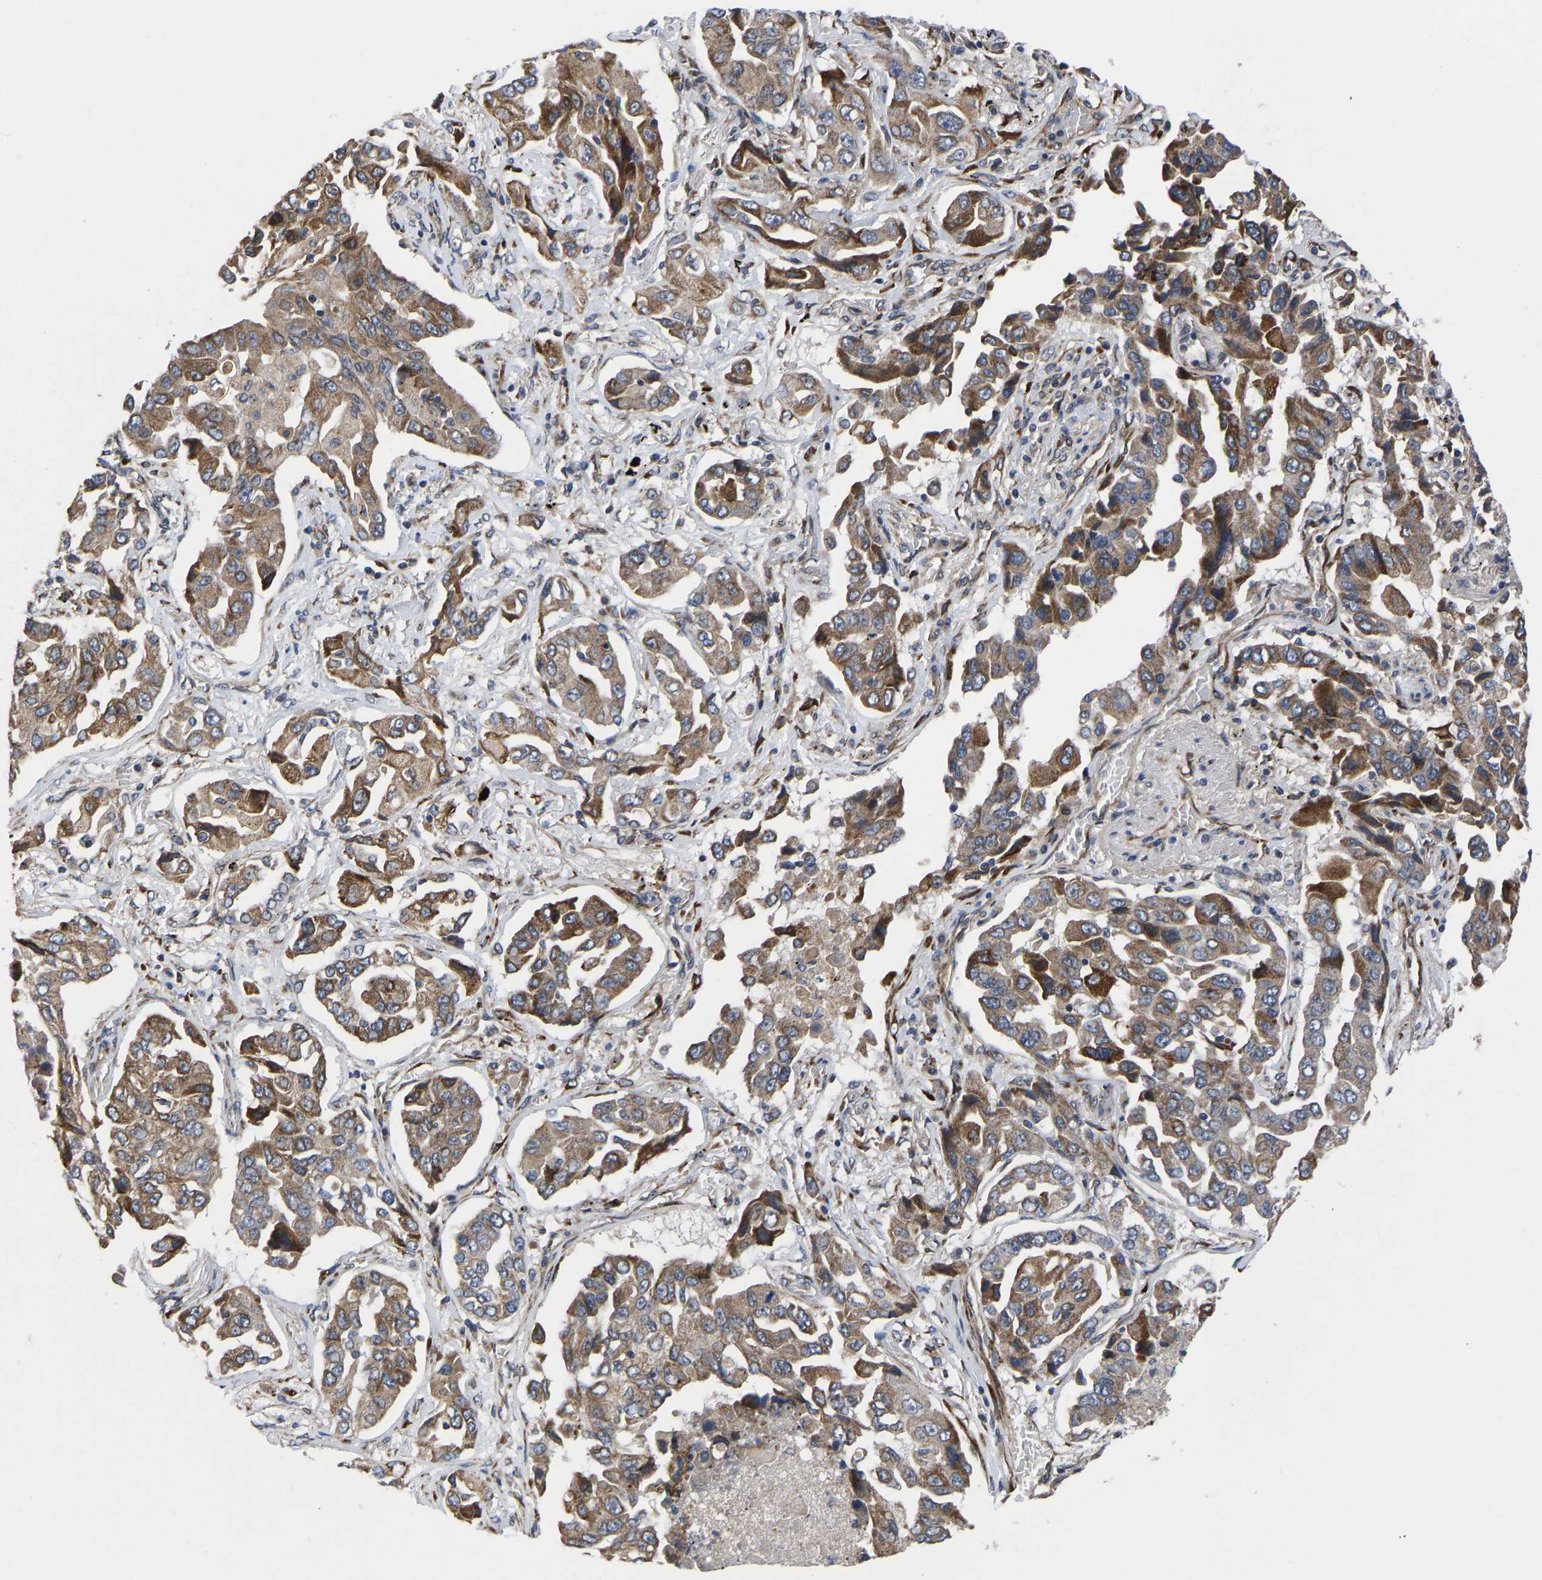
{"staining": {"intensity": "moderate", "quantity": ">75%", "location": "cytoplasmic/membranous"}, "tissue": "lung cancer", "cell_type": "Tumor cells", "image_type": "cancer", "snomed": [{"axis": "morphology", "description": "Adenocarcinoma, NOS"}, {"axis": "topography", "description": "Lung"}], "caption": "Tumor cells show medium levels of moderate cytoplasmic/membranous staining in about >75% of cells in adenocarcinoma (lung).", "gene": "FRRS1", "patient": {"sex": "female", "age": 65}}